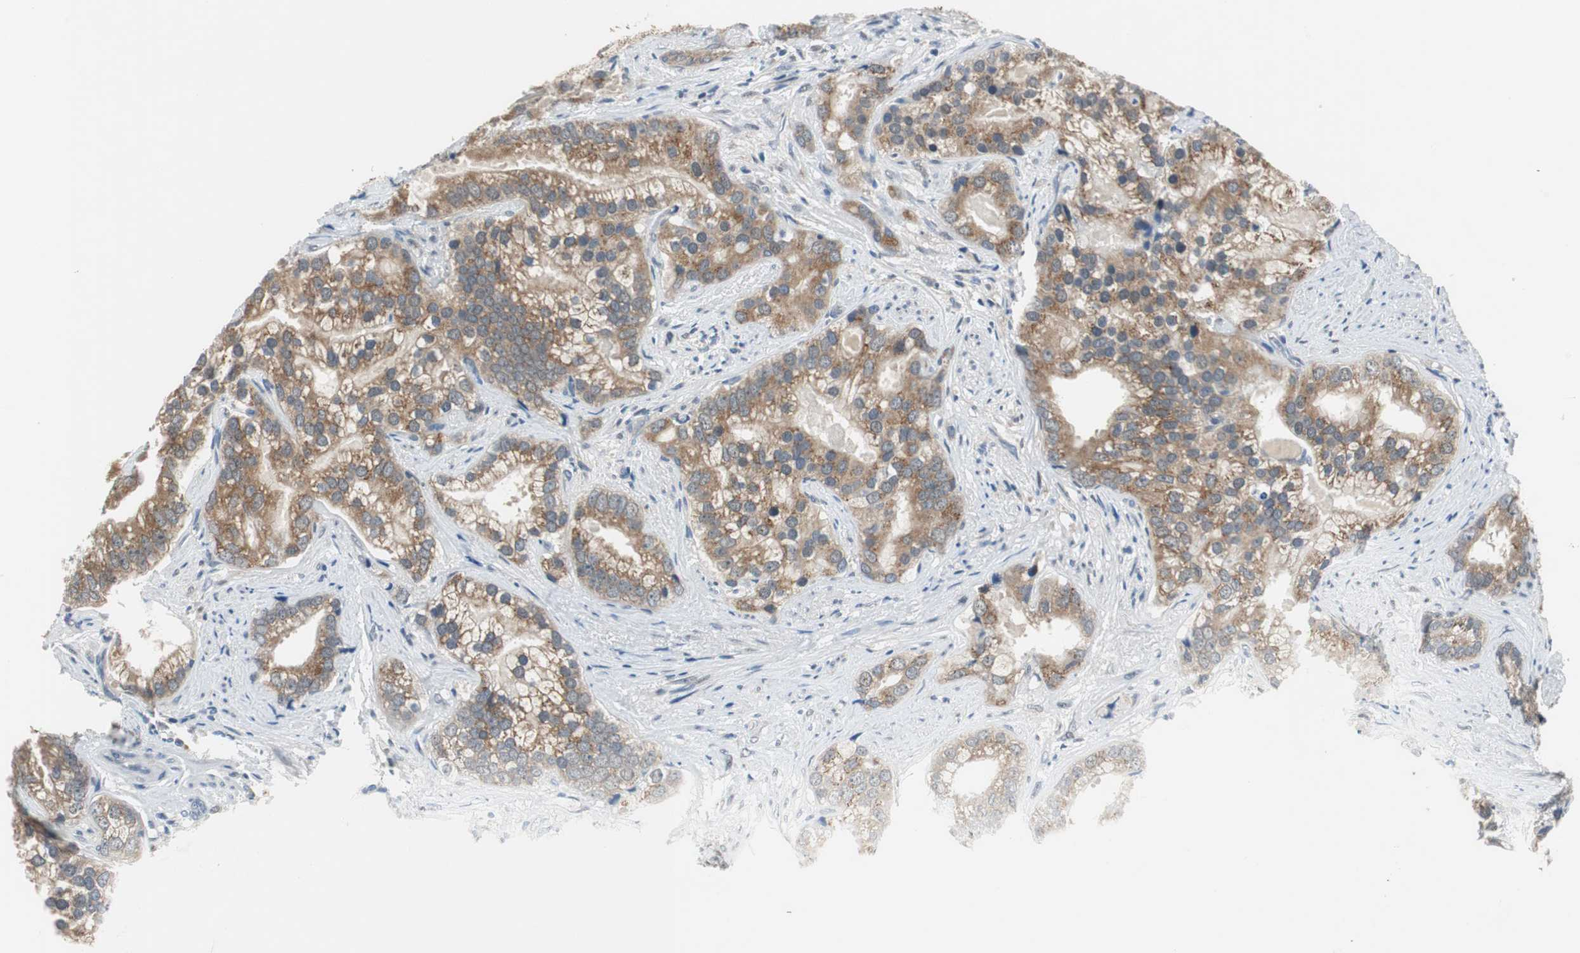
{"staining": {"intensity": "moderate", "quantity": ">75%", "location": "cytoplasmic/membranous"}, "tissue": "prostate cancer", "cell_type": "Tumor cells", "image_type": "cancer", "snomed": [{"axis": "morphology", "description": "Adenocarcinoma, Low grade"}, {"axis": "topography", "description": "Prostate"}], "caption": "The histopathology image demonstrates staining of prostate cancer, revealing moderate cytoplasmic/membranous protein expression (brown color) within tumor cells.", "gene": "PLAA", "patient": {"sex": "male", "age": 71}}